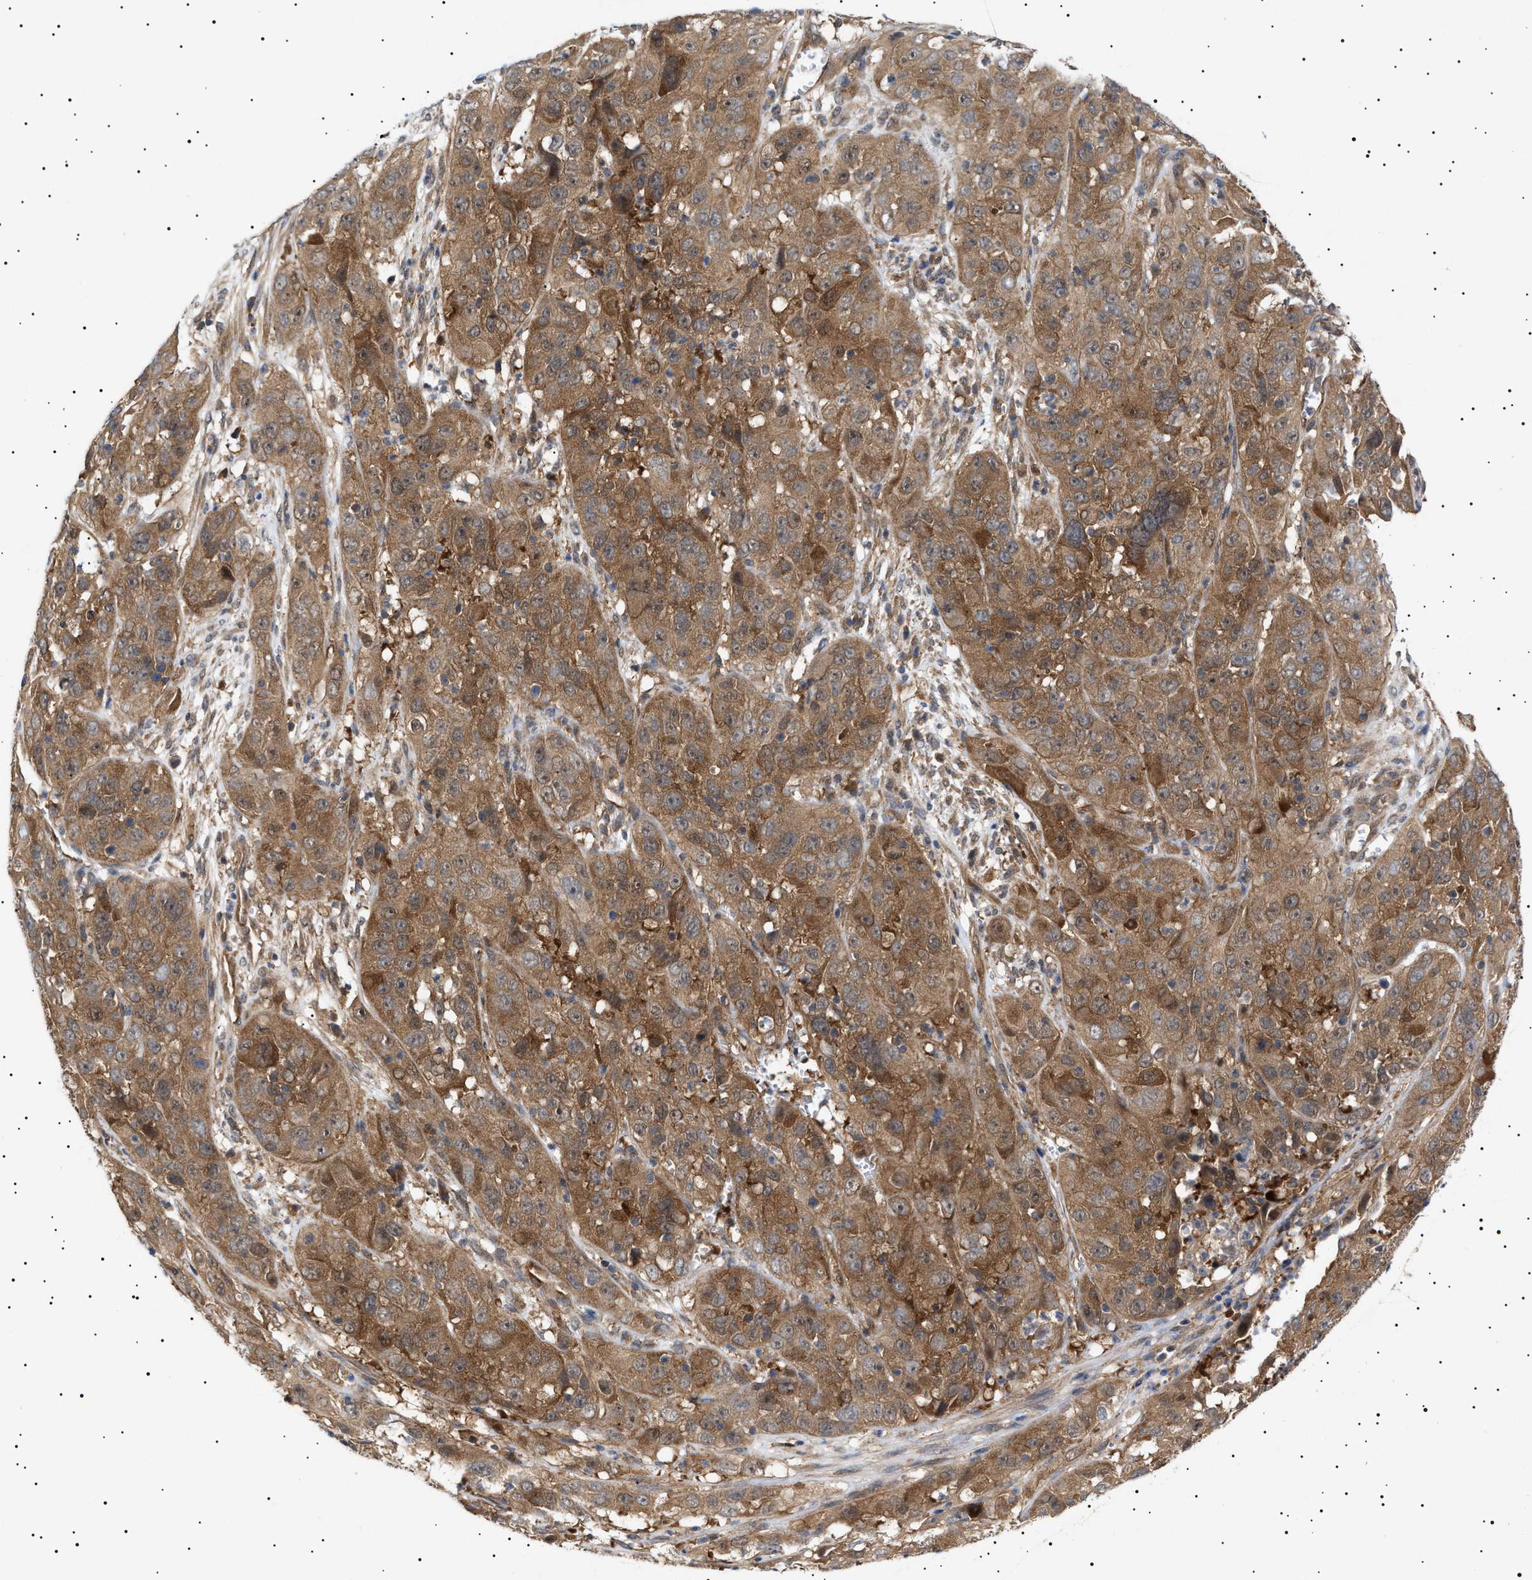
{"staining": {"intensity": "moderate", "quantity": ">75%", "location": "cytoplasmic/membranous"}, "tissue": "cervical cancer", "cell_type": "Tumor cells", "image_type": "cancer", "snomed": [{"axis": "morphology", "description": "Squamous cell carcinoma, NOS"}, {"axis": "topography", "description": "Cervix"}], "caption": "Immunohistochemistry (DAB (3,3'-diaminobenzidine)) staining of human squamous cell carcinoma (cervical) reveals moderate cytoplasmic/membranous protein staining in approximately >75% of tumor cells.", "gene": "NPLOC4", "patient": {"sex": "female", "age": 32}}